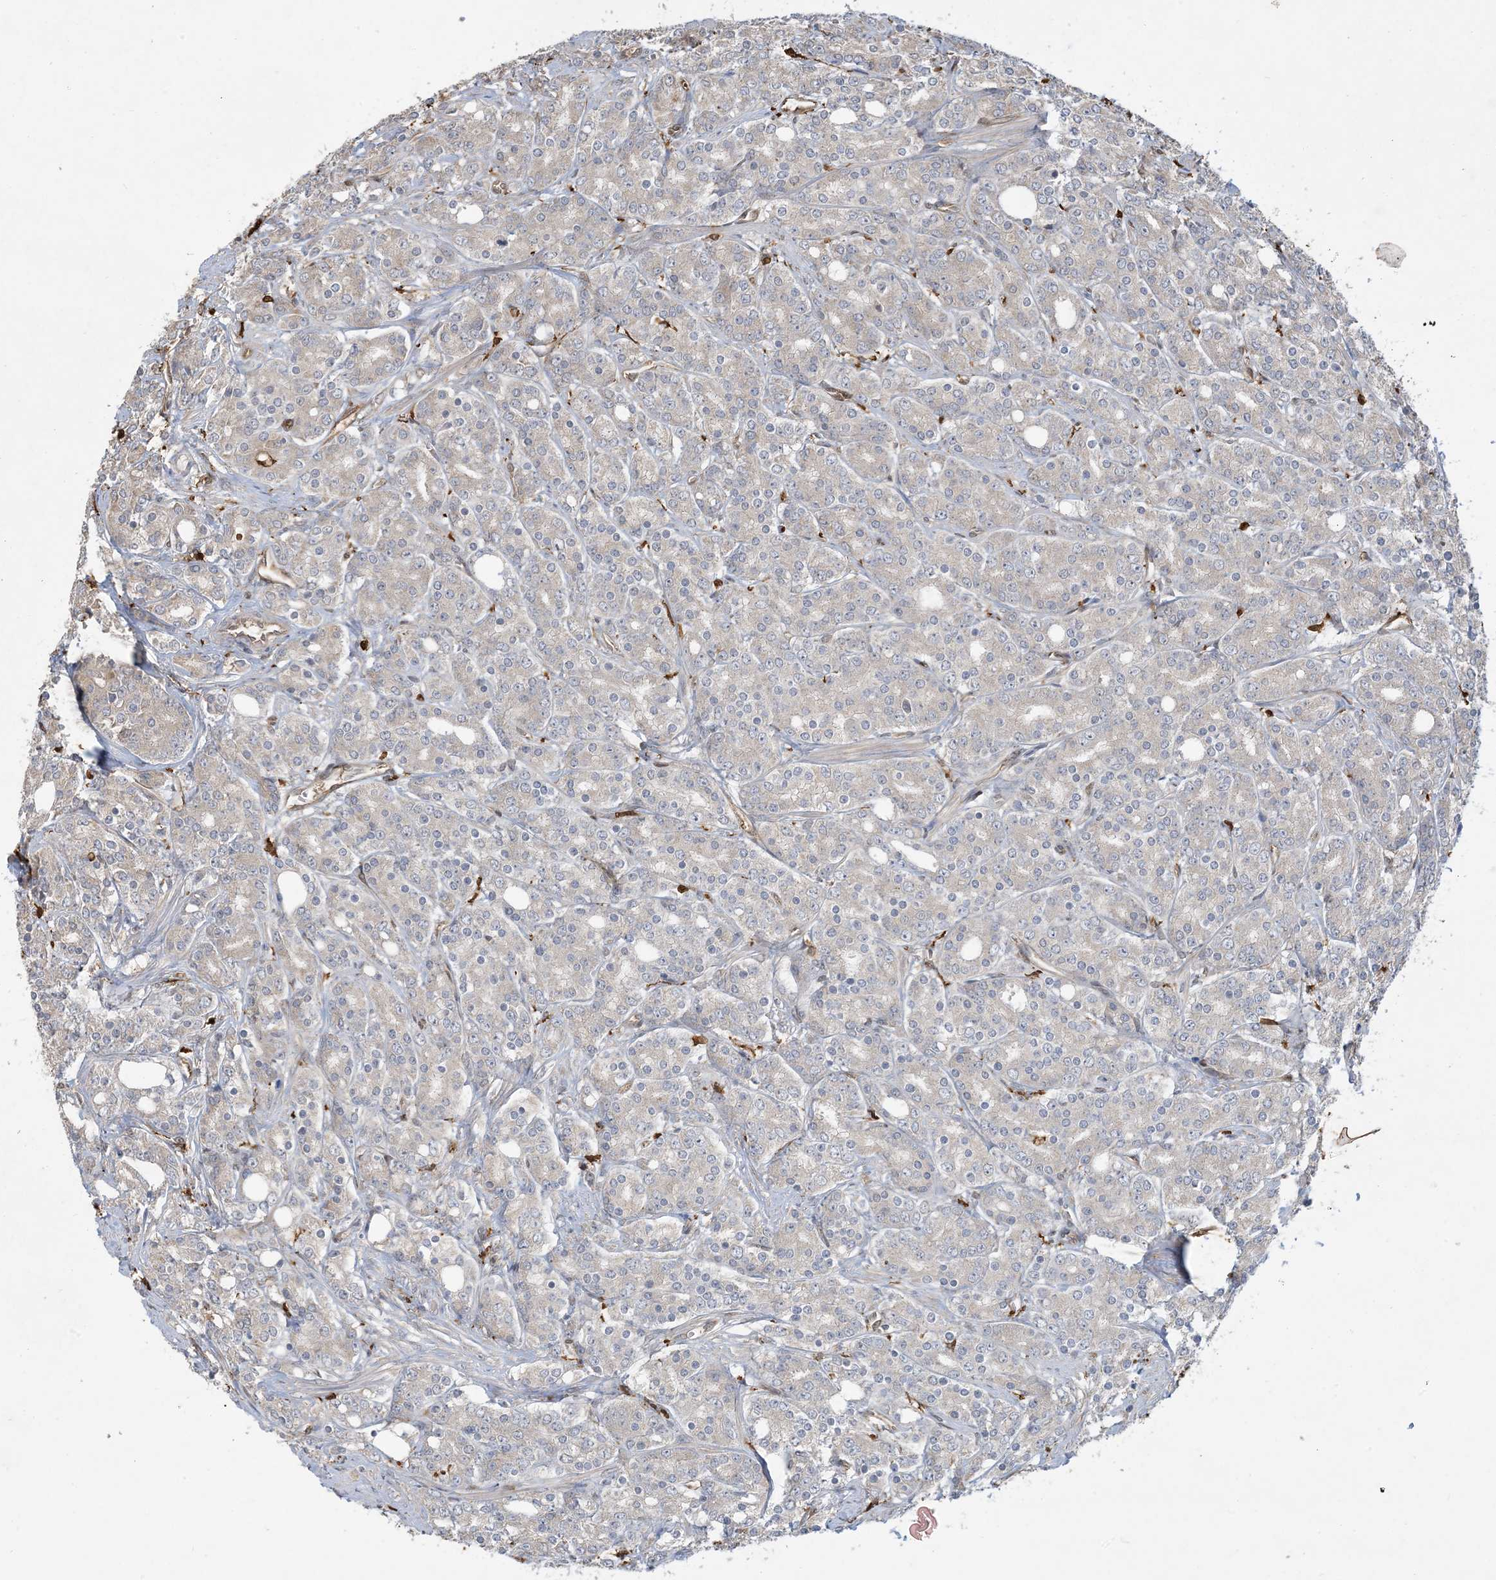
{"staining": {"intensity": "weak", "quantity": "<25%", "location": "cytoplasmic/membranous"}, "tissue": "prostate cancer", "cell_type": "Tumor cells", "image_type": "cancer", "snomed": [{"axis": "morphology", "description": "Adenocarcinoma, High grade"}, {"axis": "topography", "description": "Prostate"}], "caption": "Immunohistochemical staining of human prostate high-grade adenocarcinoma exhibits no significant positivity in tumor cells. (DAB (3,3'-diaminobenzidine) immunohistochemistry, high magnification).", "gene": "TMSB4X", "patient": {"sex": "male", "age": 62}}